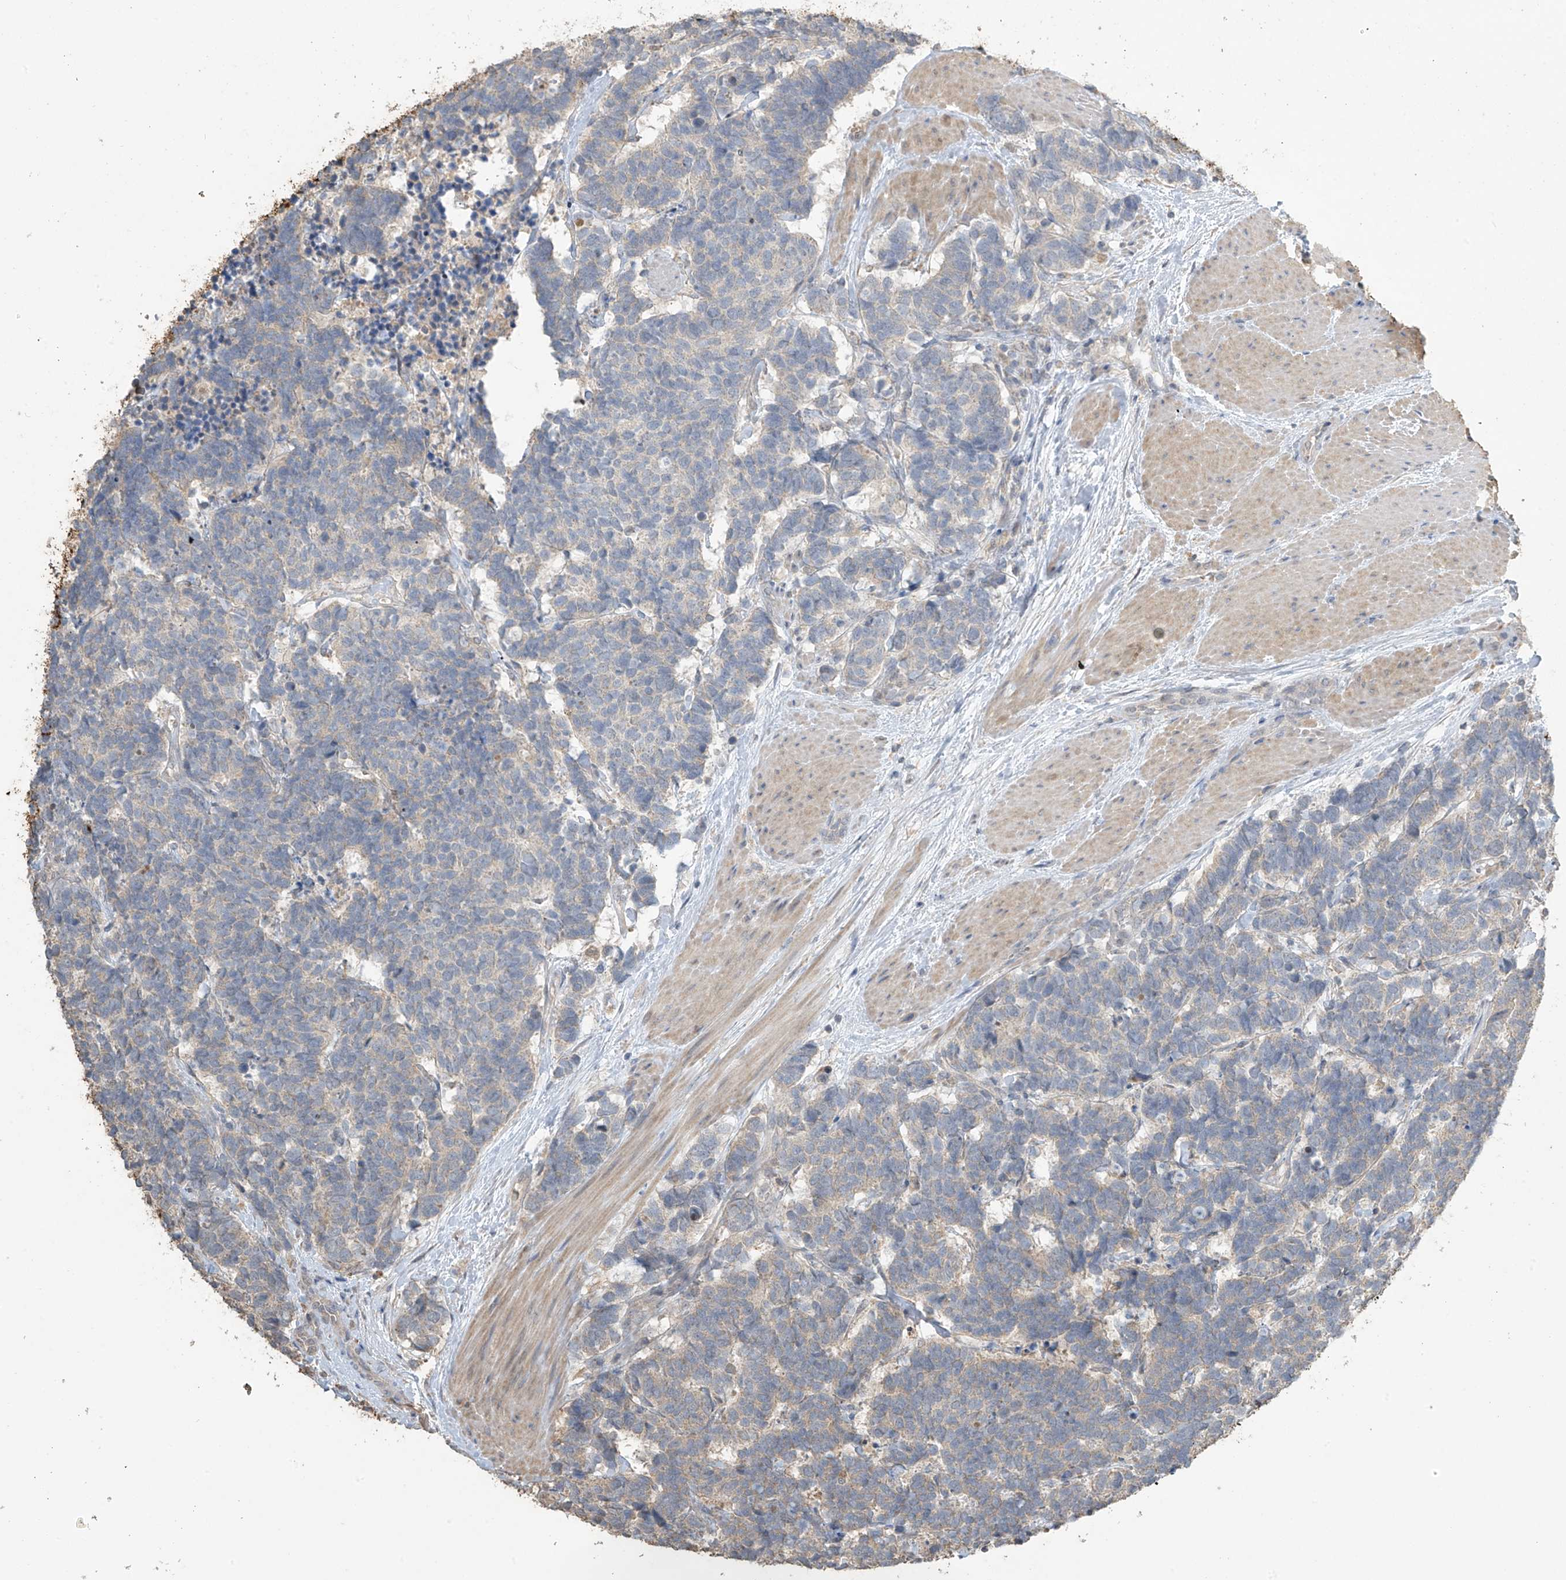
{"staining": {"intensity": "negative", "quantity": "none", "location": "none"}, "tissue": "carcinoid", "cell_type": "Tumor cells", "image_type": "cancer", "snomed": [{"axis": "morphology", "description": "Carcinoma, NOS"}, {"axis": "morphology", "description": "Carcinoid, malignant, NOS"}, {"axis": "topography", "description": "Urinary bladder"}], "caption": "Immunohistochemistry (IHC) micrograph of neoplastic tissue: carcinoid (malignant) stained with DAB (3,3'-diaminobenzidine) exhibits no significant protein staining in tumor cells.", "gene": "SLFN14", "patient": {"sex": "male", "age": 57}}